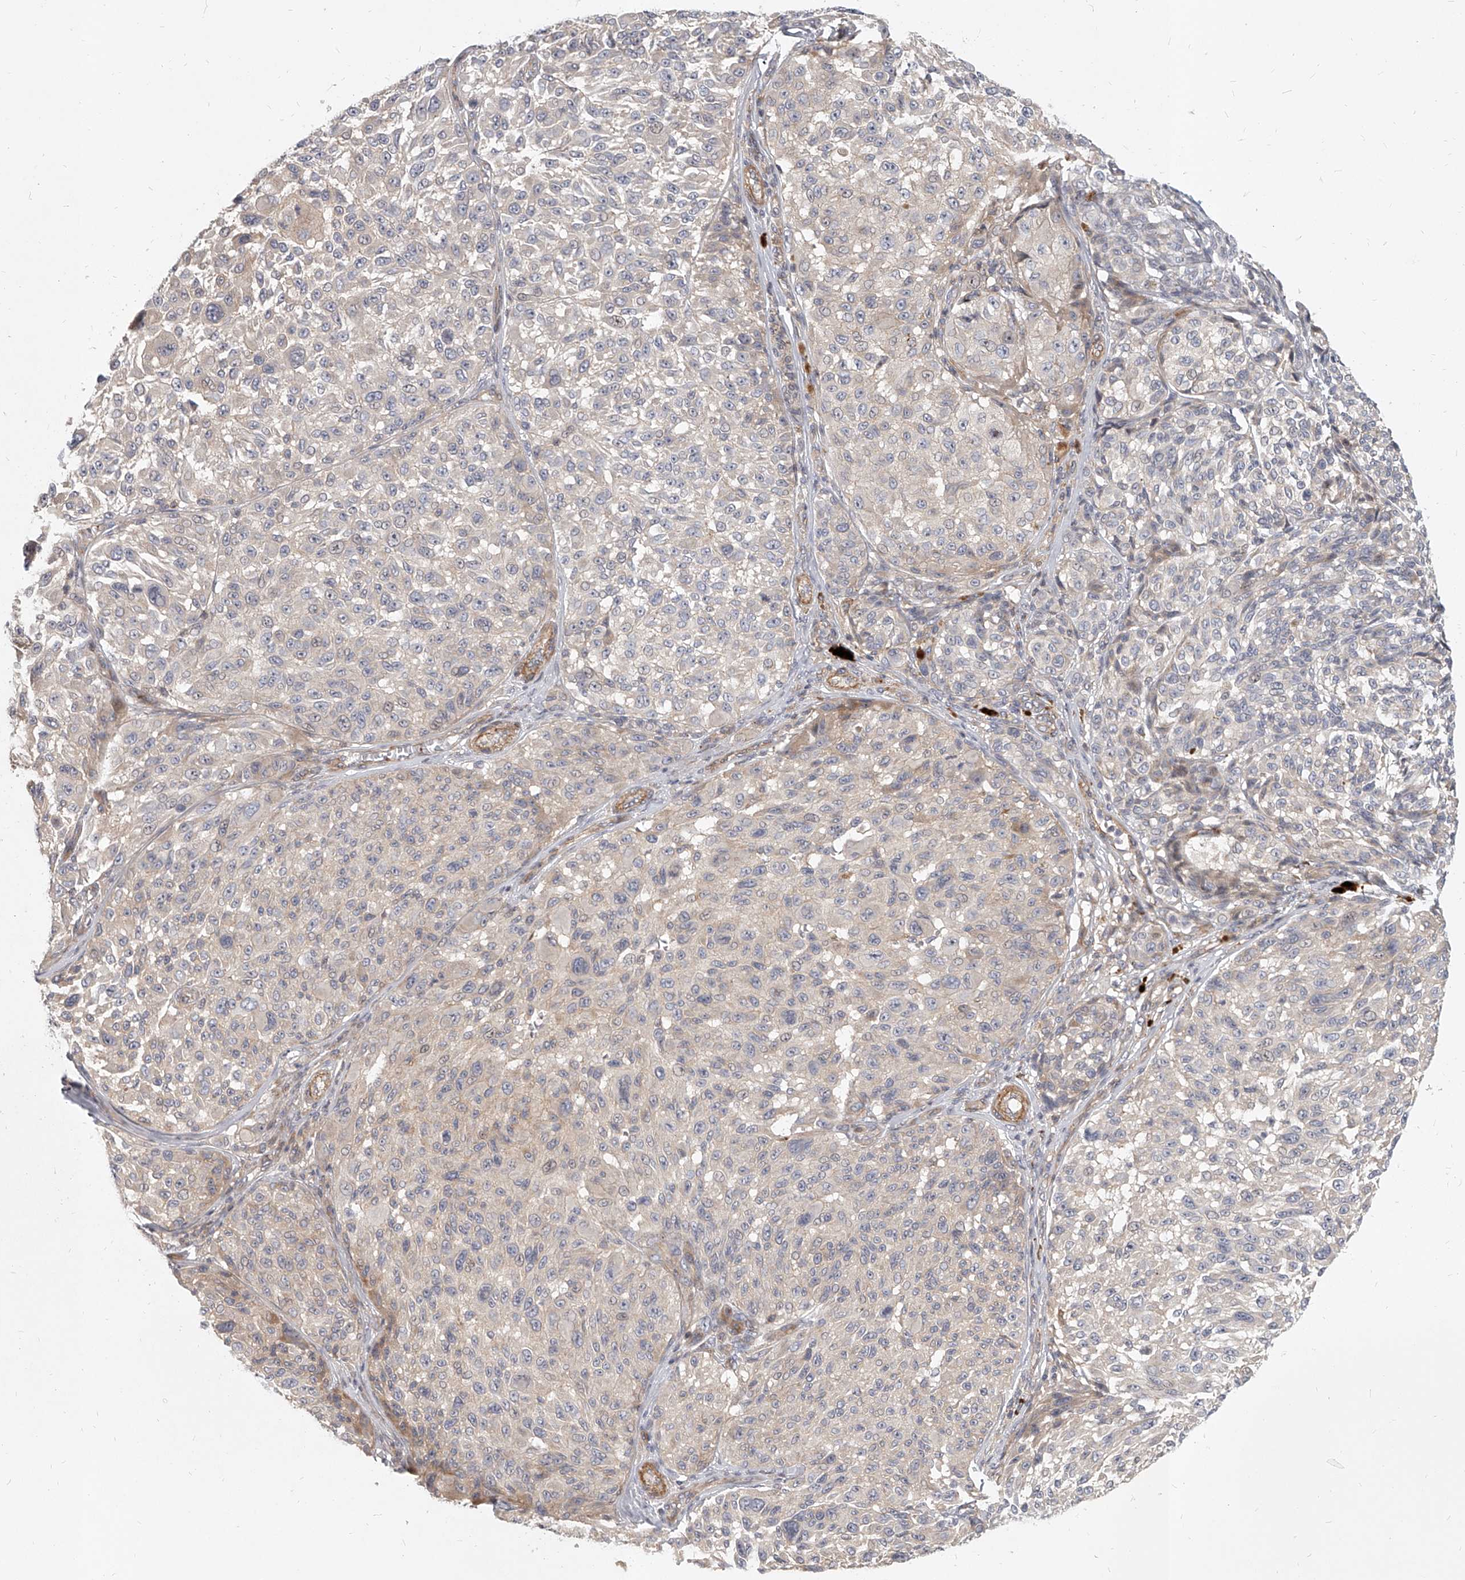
{"staining": {"intensity": "negative", "quantity": "none", "location": "none"}, "tissue": "melanoma", "cell_type": "Tumor cells", "image_type": "cancer", "snomed": [{"axis": "morphology", "description": "Malignant melanoma, NOS"}, {"axis": "topography", "description": "Skin"}], "caption": "Histopathology image shows no significant protein staining in tumor cells of malignant melanoma. (Brightfield microscopy of DAB immunohistochemistry at high magnification).", "gene": "SLC37A1", "patient": {"sex": "male", "age": 83}}